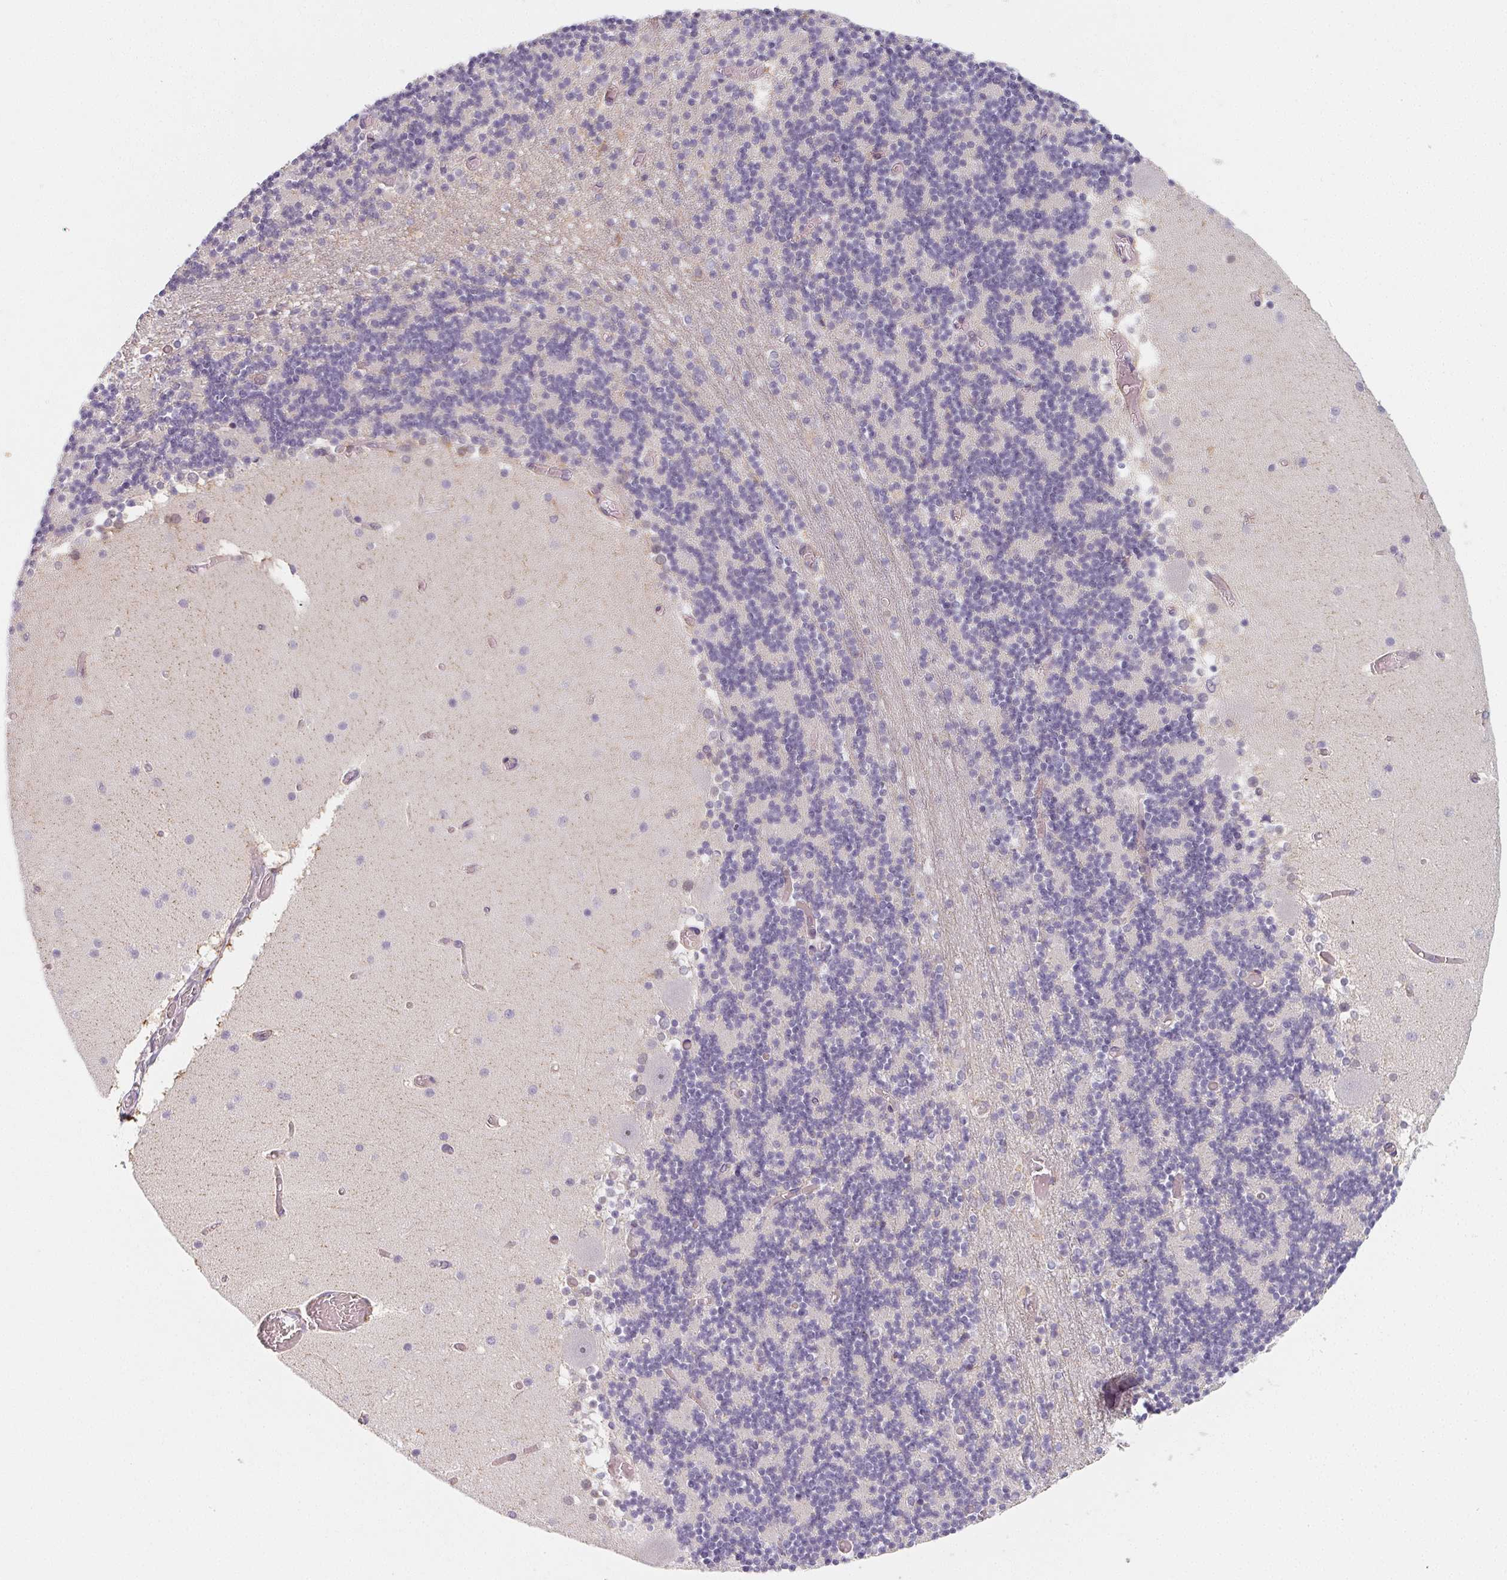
{"staining": {"intensity": "negative", "quantity": "none", "location": "none"}, "tissue": "cerebellum", "cell_type": "Cells in granular layer", "image_type": "normal", "snomed": [{"axis": "morphology", "description": "Normal tissue, NOS"}, {"axis": "topography", "description": "Cerebellum"}], "caption": "Cells in granular layer show no significant staining in unremarkable cerebellum. The staining was performed using DAB (3,3'-diaminobenzidine) to visualize the protein expression in brown, while the nuclei were stained in blue with hematoxylin (Magnification: 20x).", "gene": "LRRC23", "patient": {"sex": "female", "age": 28}}